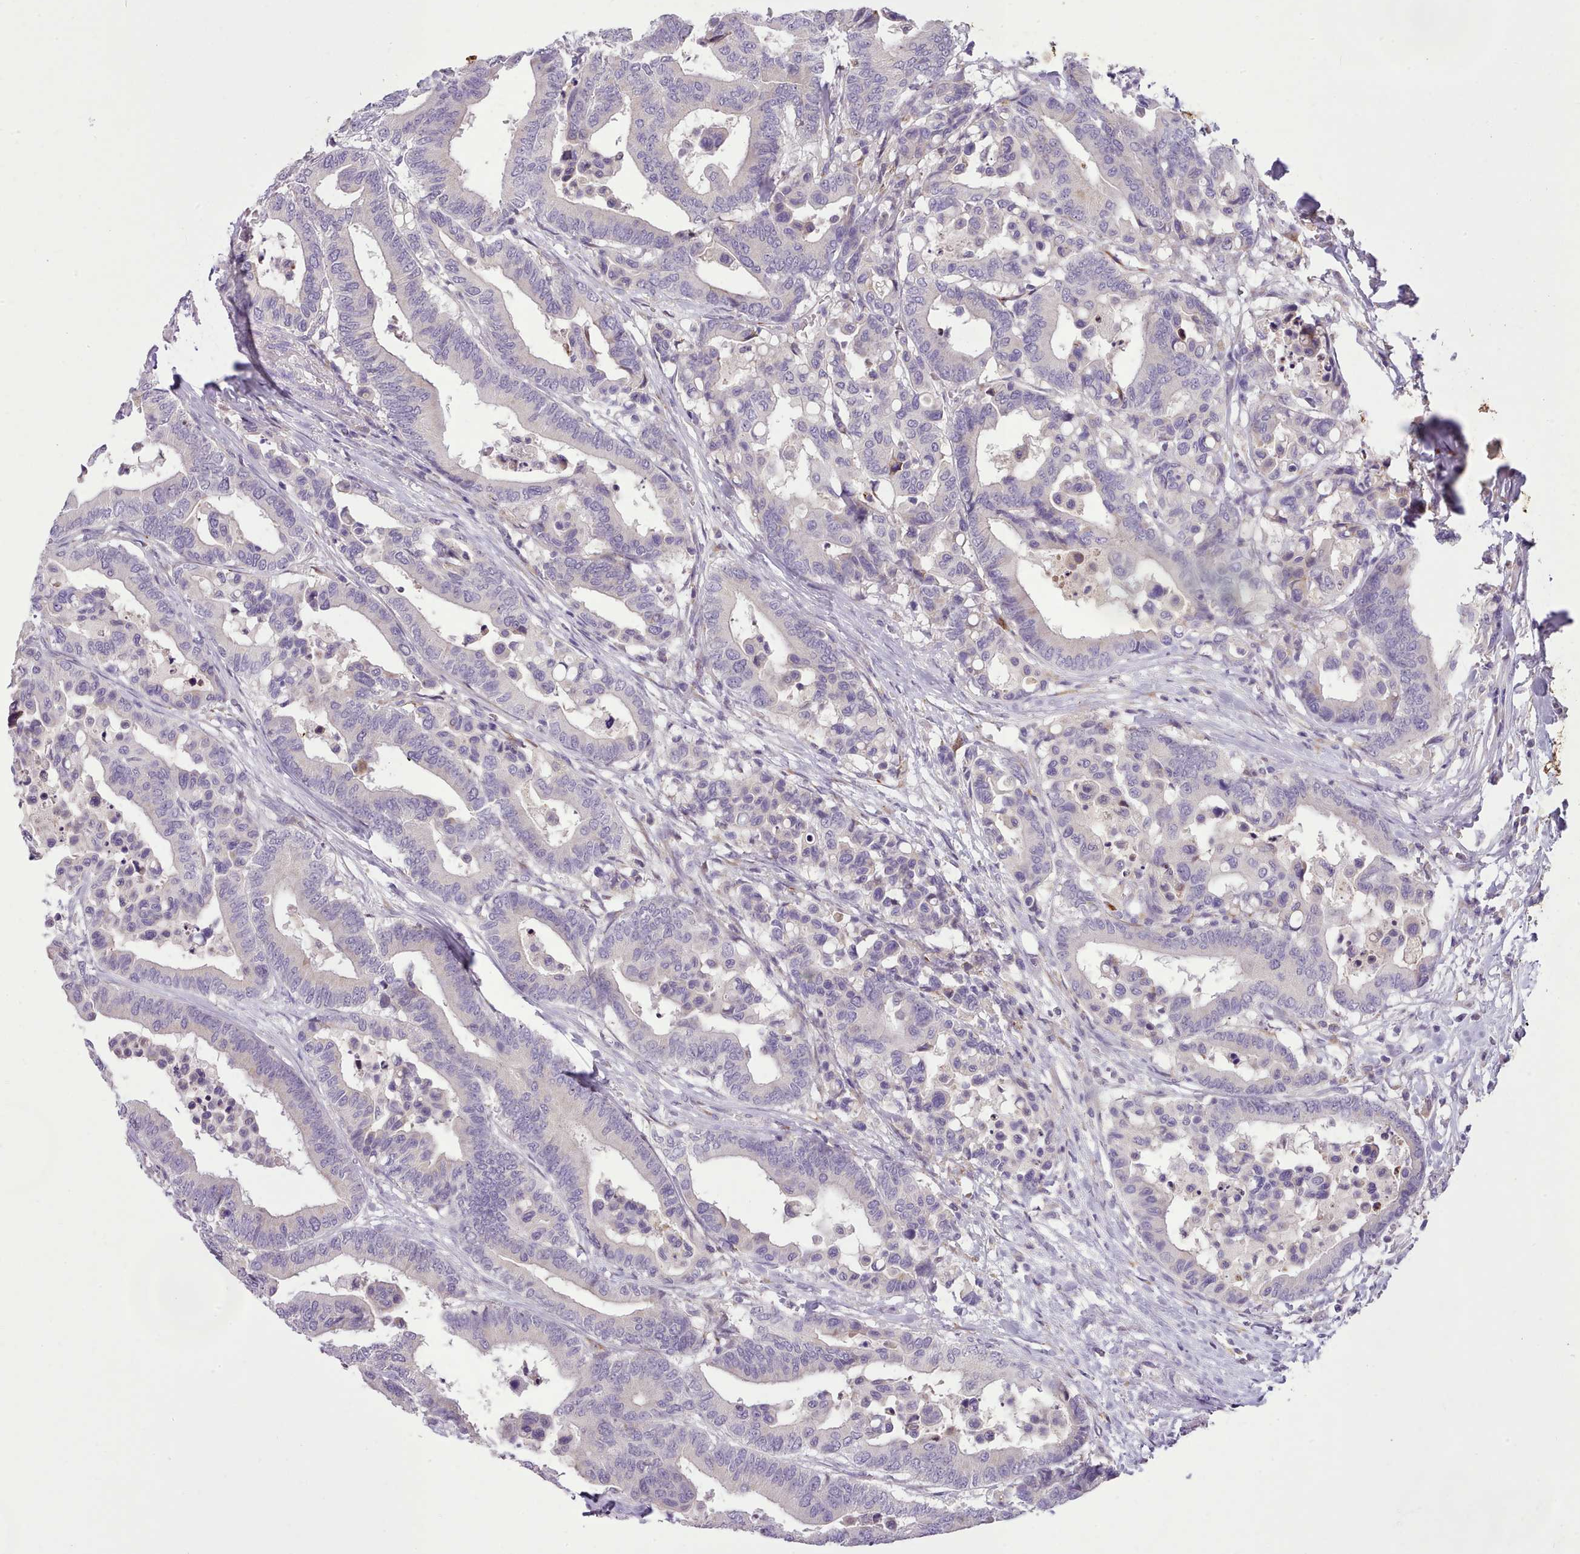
{"staining": {"intensity": "negative", "quantity": "none", "location": "none"}, "tissue": "colorectal cancer", "cell_type": "Tumor cells", "image_type": "cancer", "snomed": [{"axis": "morphology", "description": "Normal tissue, NOS"}, {"axis": "morphology", "description": "Adenocarcinoma, NOS"}, {"axis": "topography", "description": "Colon"}], "caption": "An image of adenocarcinoma (colorectal) stained for a protein demonstrates no brown staining in tumor cells.", "gene": "FAM83E", "patient": {"sex": "male", "age": 82}}